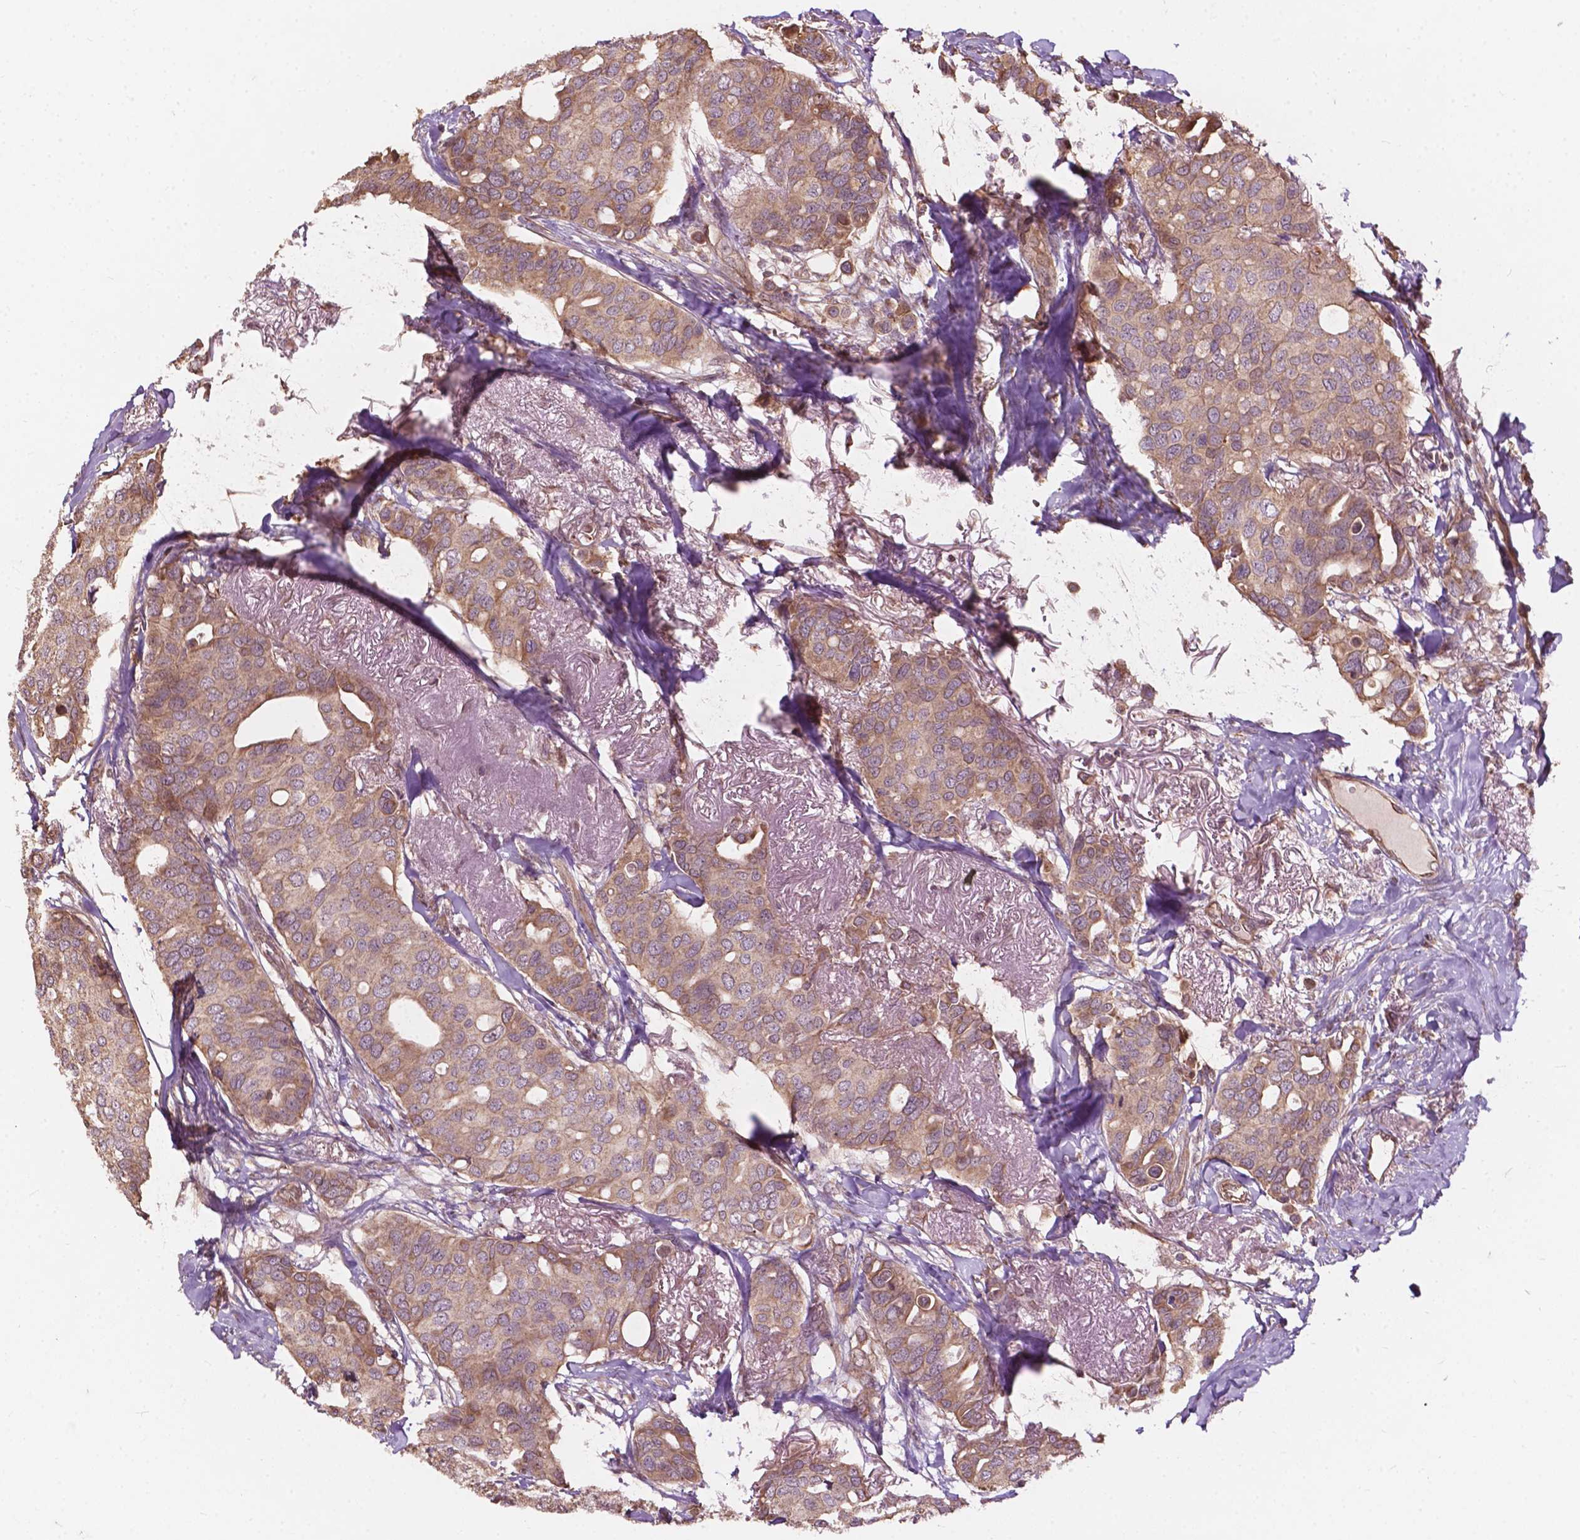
{"staining": {"intensity": "moderate", "quantity": ">75%", "location": "cytoplasmic/membranous"}, "tissue": "breast cancer", "cell_type": "Tumor cells", "image_type": "cancer", "snomed": [{"axis": "morphology", "description": "Duct carcinoma"}, {"axis": "topography", "description": "Breast"}], "caption": "Protein staining of breast cancer (intraductal carcinoma) tissue shows moderate cytoplasmic/membranous positivity in approximately >75% of tumor cells.", "gene": "CDC42BPA", "patient": {"sex": "female", "age": 54}}